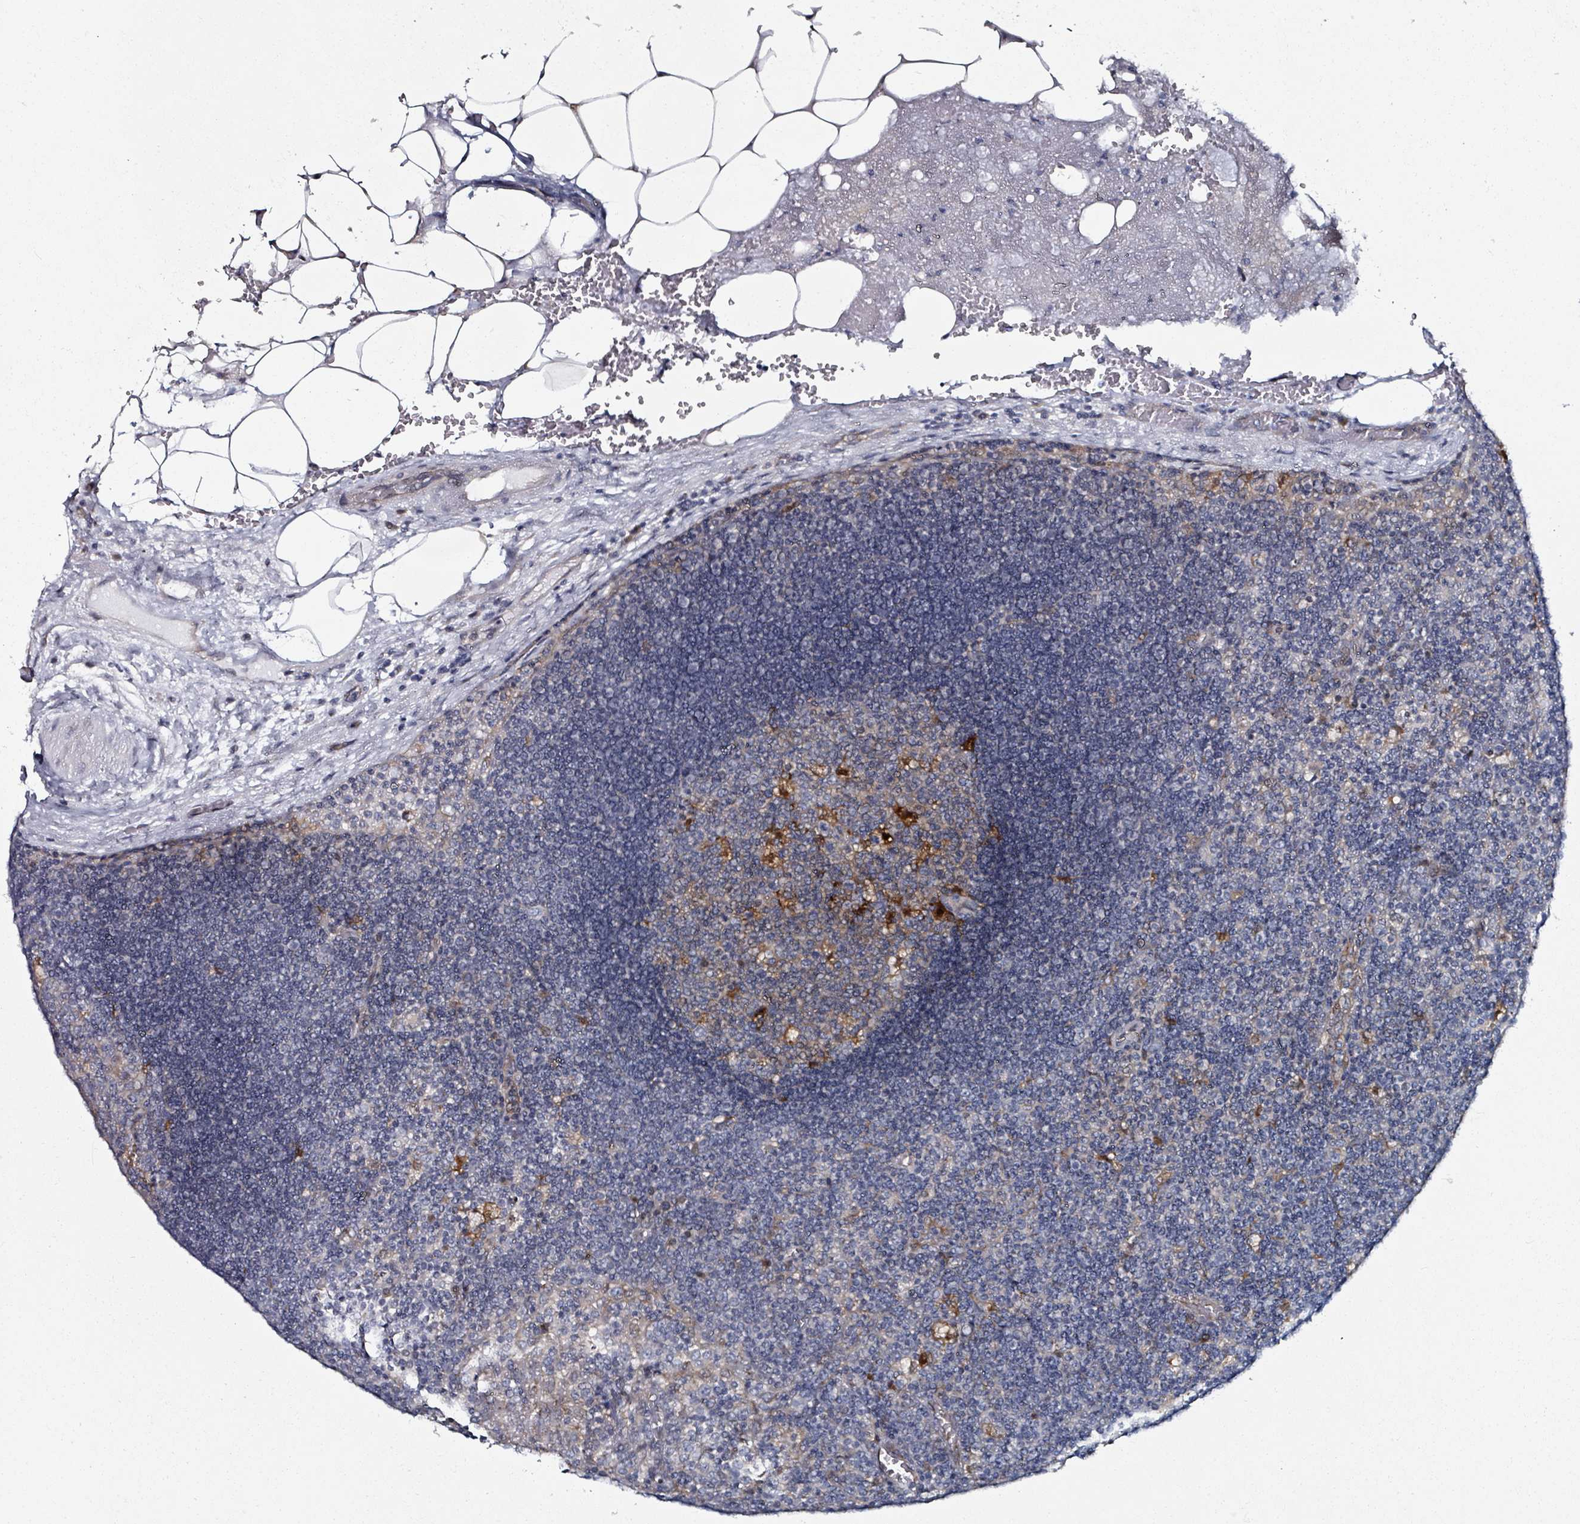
{"staining": {"intensity": "strong", "quantity": "<25%", "location": "cytoplasmic/membranous"}, "tissue": "lymph node", "cell_type": "Germinal center cells", "image_type": "normal", "snomed": [{"axis": "morphology", "description": "Normal tissue, NOS"}, {"axis": "topography", "description": "Lymph node"}], "caption": "Human lymph node stained for a protein (brown) exhibits strong cytoplasmic/membranous positive staining in approximately <25% of germinal center cells.", "gene": "B3GAT3", "patient": {"sex": "male", "age": 58}}